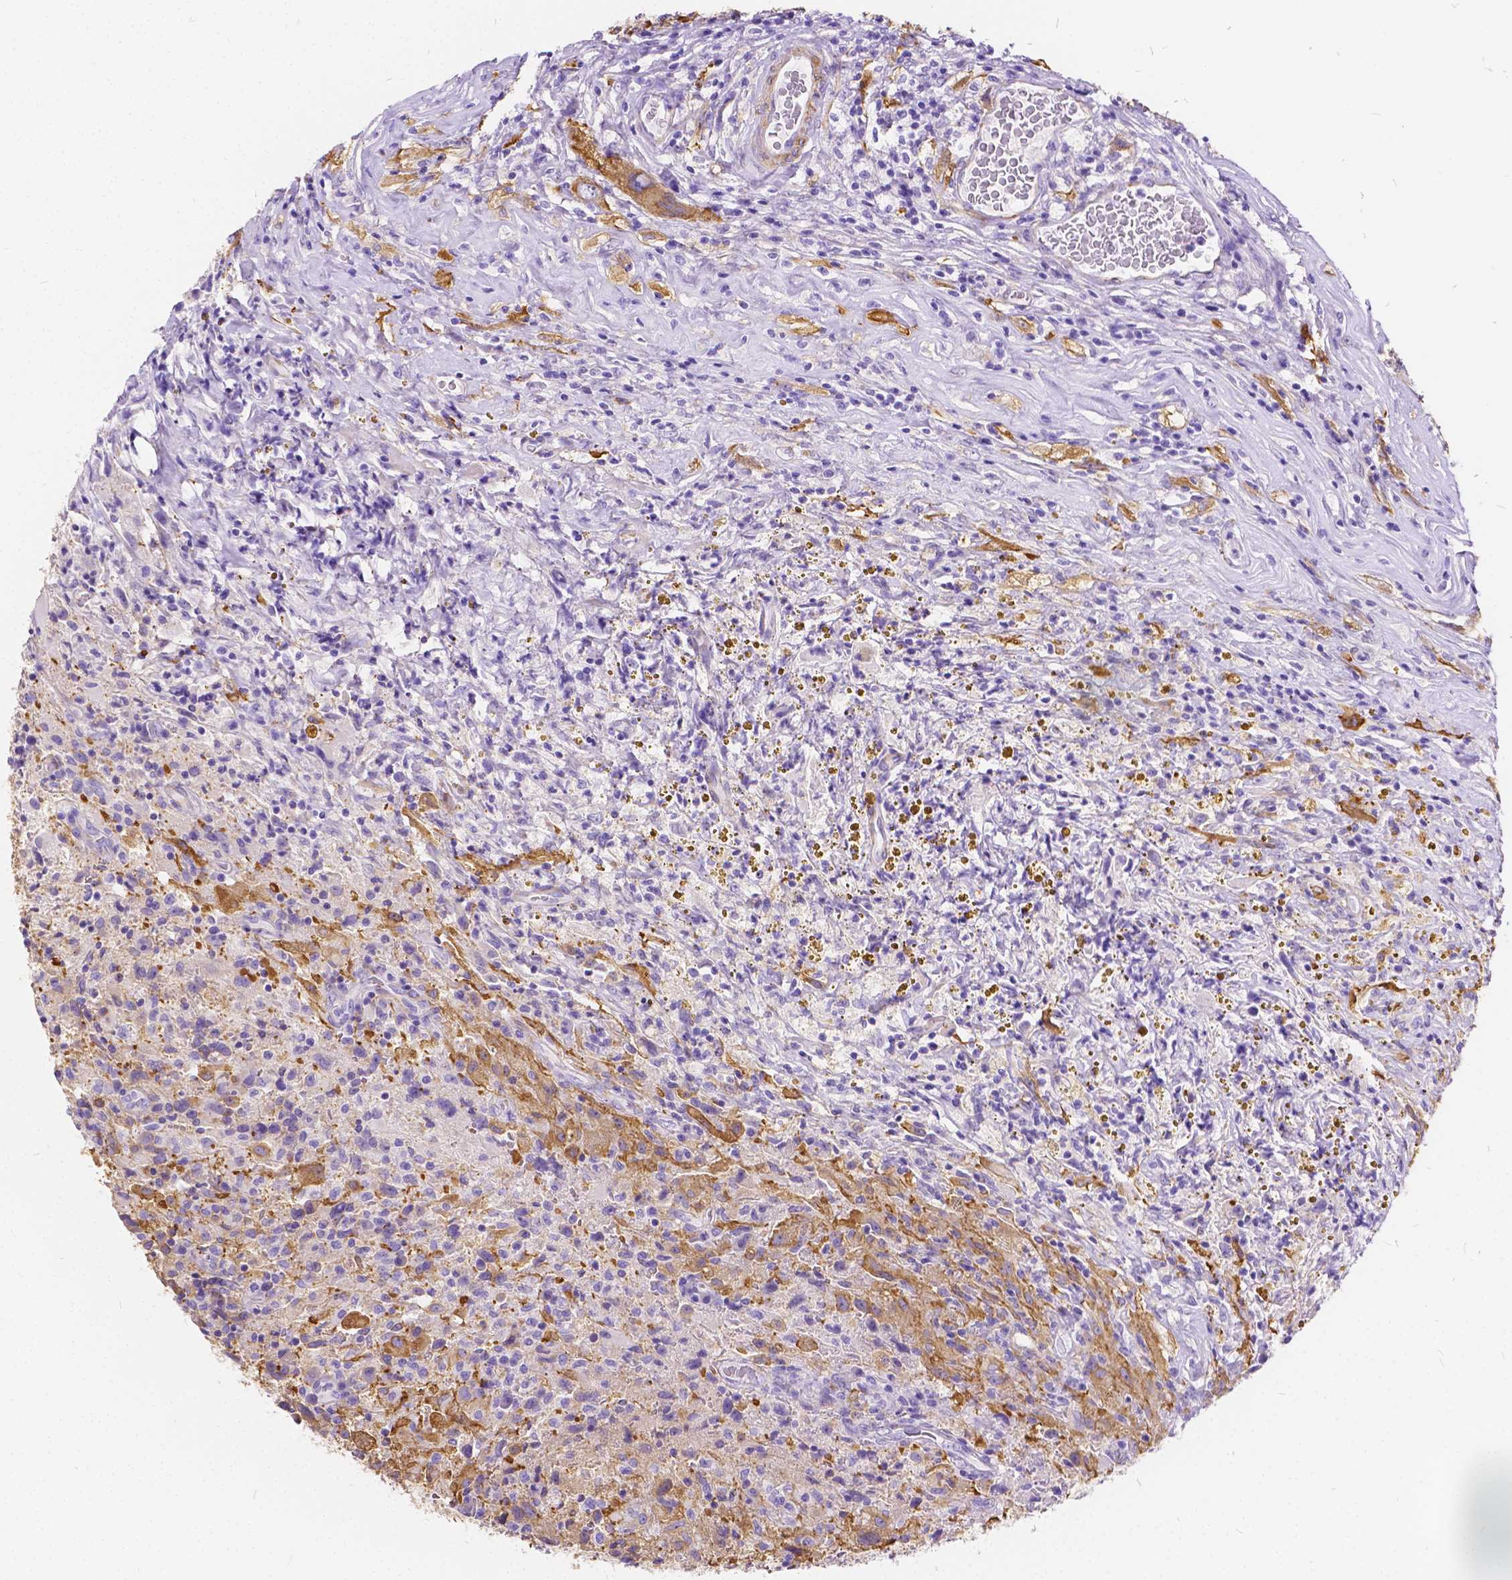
{"staining": {"intensity": "negative", "quantity": "none", "location": "none"}, "tissue": "glioma", "cell_type": "Tumor cells", "image_type": "cancer", "snomed": [{"axis": "morphology", "description": "Glioma, malignant, High grade"}, {"axis": "topography", "description": "Brain"}], "caption": "Tumor cells are negative for brown protein staining in malignant glioma (high-grade).", "gene": "CHRM1", "patient": {"sex": "male", "age": 68}}